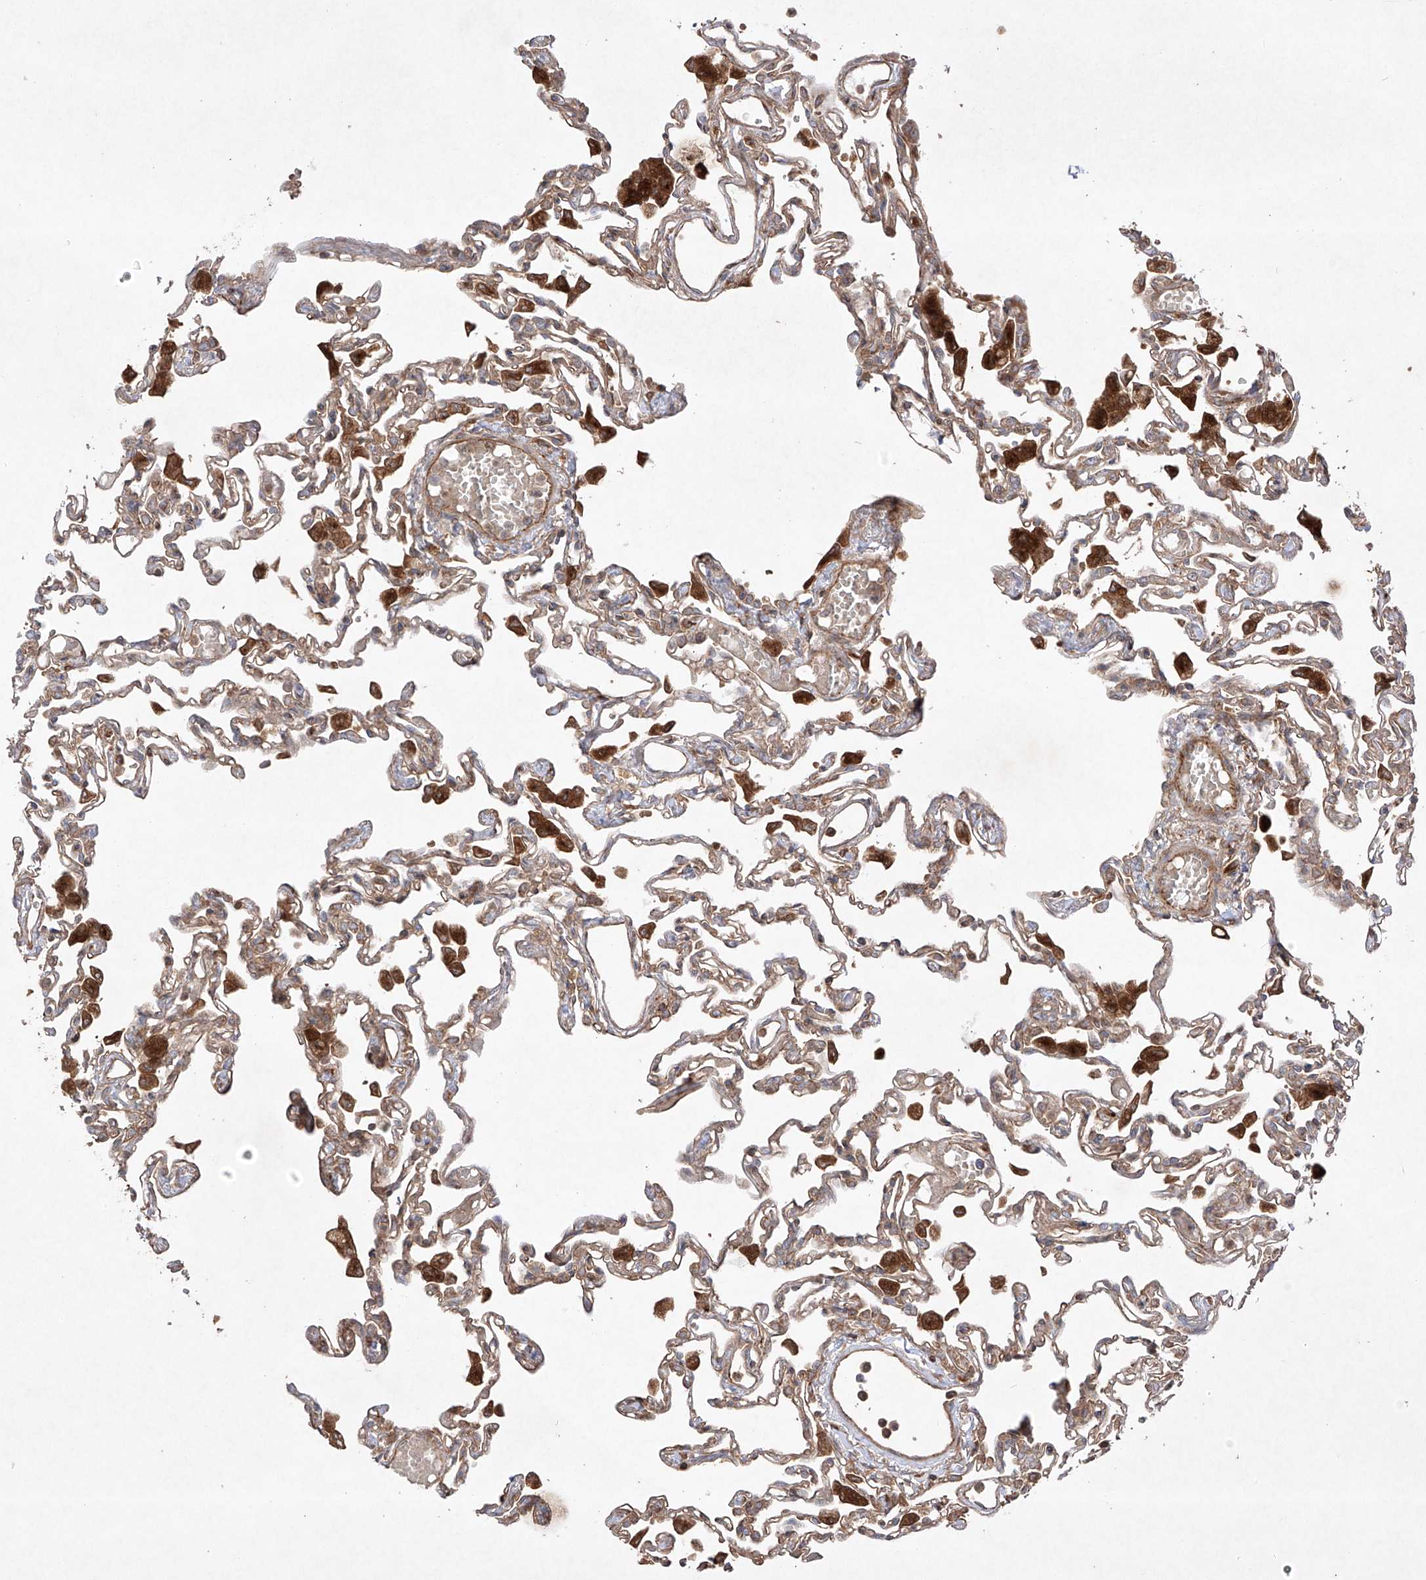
{"staining": {"intensity": "weak", "quantity": ">75%", "location": "cytoplasmic/membranous"}, "tissue": "lung", "cell_type": "Alveolar cells", "image_type": "normal", "snomed": [{"axis": "morphology", "description": "Normal tissue, NOS"}, {"axis": "topography", "description": "Bronchus"}, {"axis": "topography", "description": "Lung"}], "caption": "An image showing weak cytoplasmic/membranous staining in approximately >75% of alveolar cells in unremarkable lung, as visualized by brown immunohistochemical staining.", "gene": "YKT6", "patient": {"sex": "female", "age": 49}}